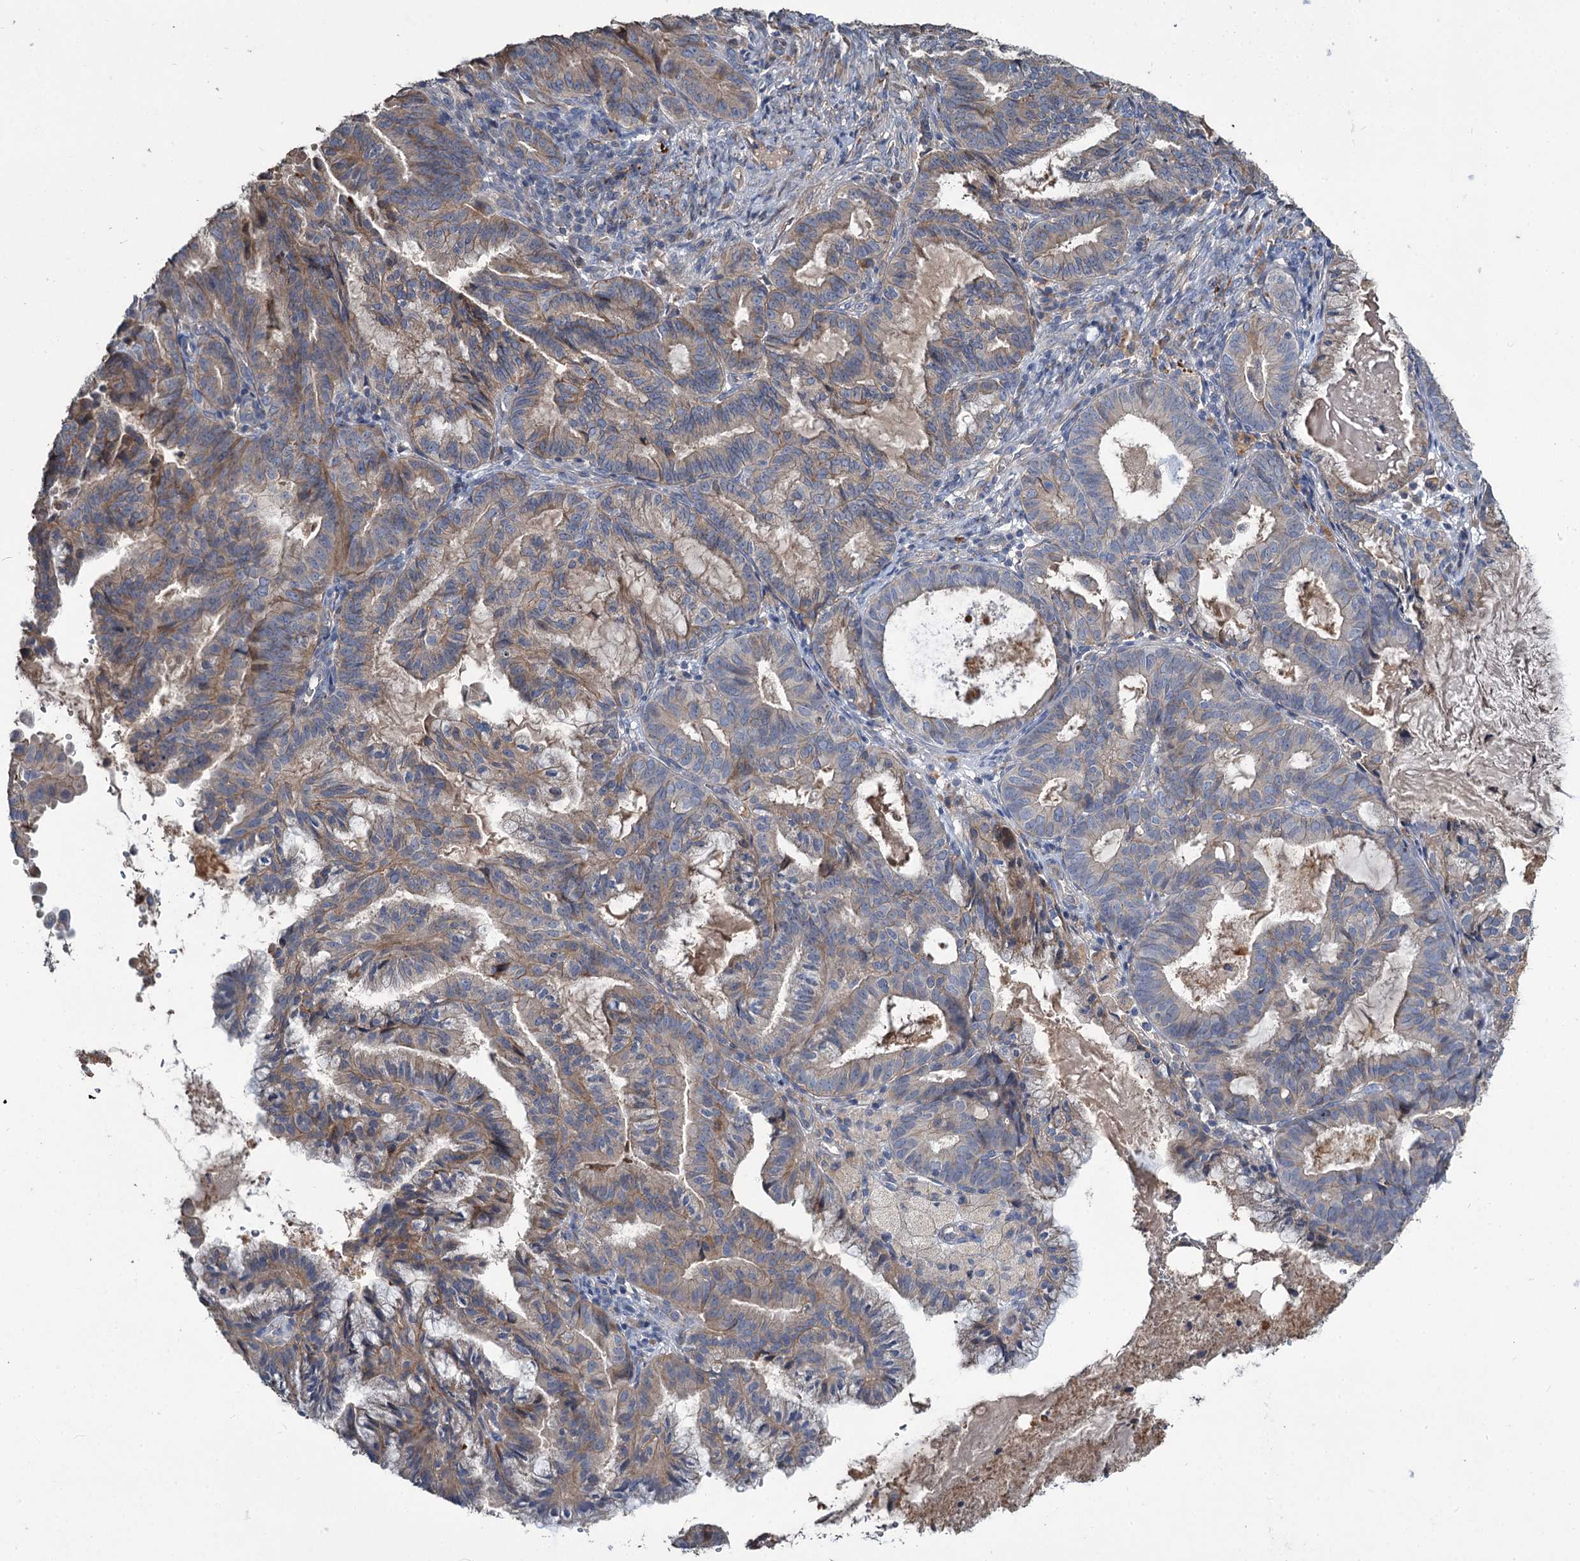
{"staining": {"intensity": "weak", "quantity": "25%-75%", "location": "cytoplasmic/membranous"}, "tissue": "endometrial cancer", "cell_type": "Tumor cells", "image_type": "cancer", "snomed": [{"axis": "morphology", "description": "Adenocarcinoma, NOS"}, {"axis": "topography", "description": "Endometrium"}], "caption": "Protein staining of endometrial cancer tissue reveals weak cytoplasmic/membranous positivity in about 25%-75% of tumor cells.", "gene": "URAD", "patient": {"sex": "female", "age": 86}}